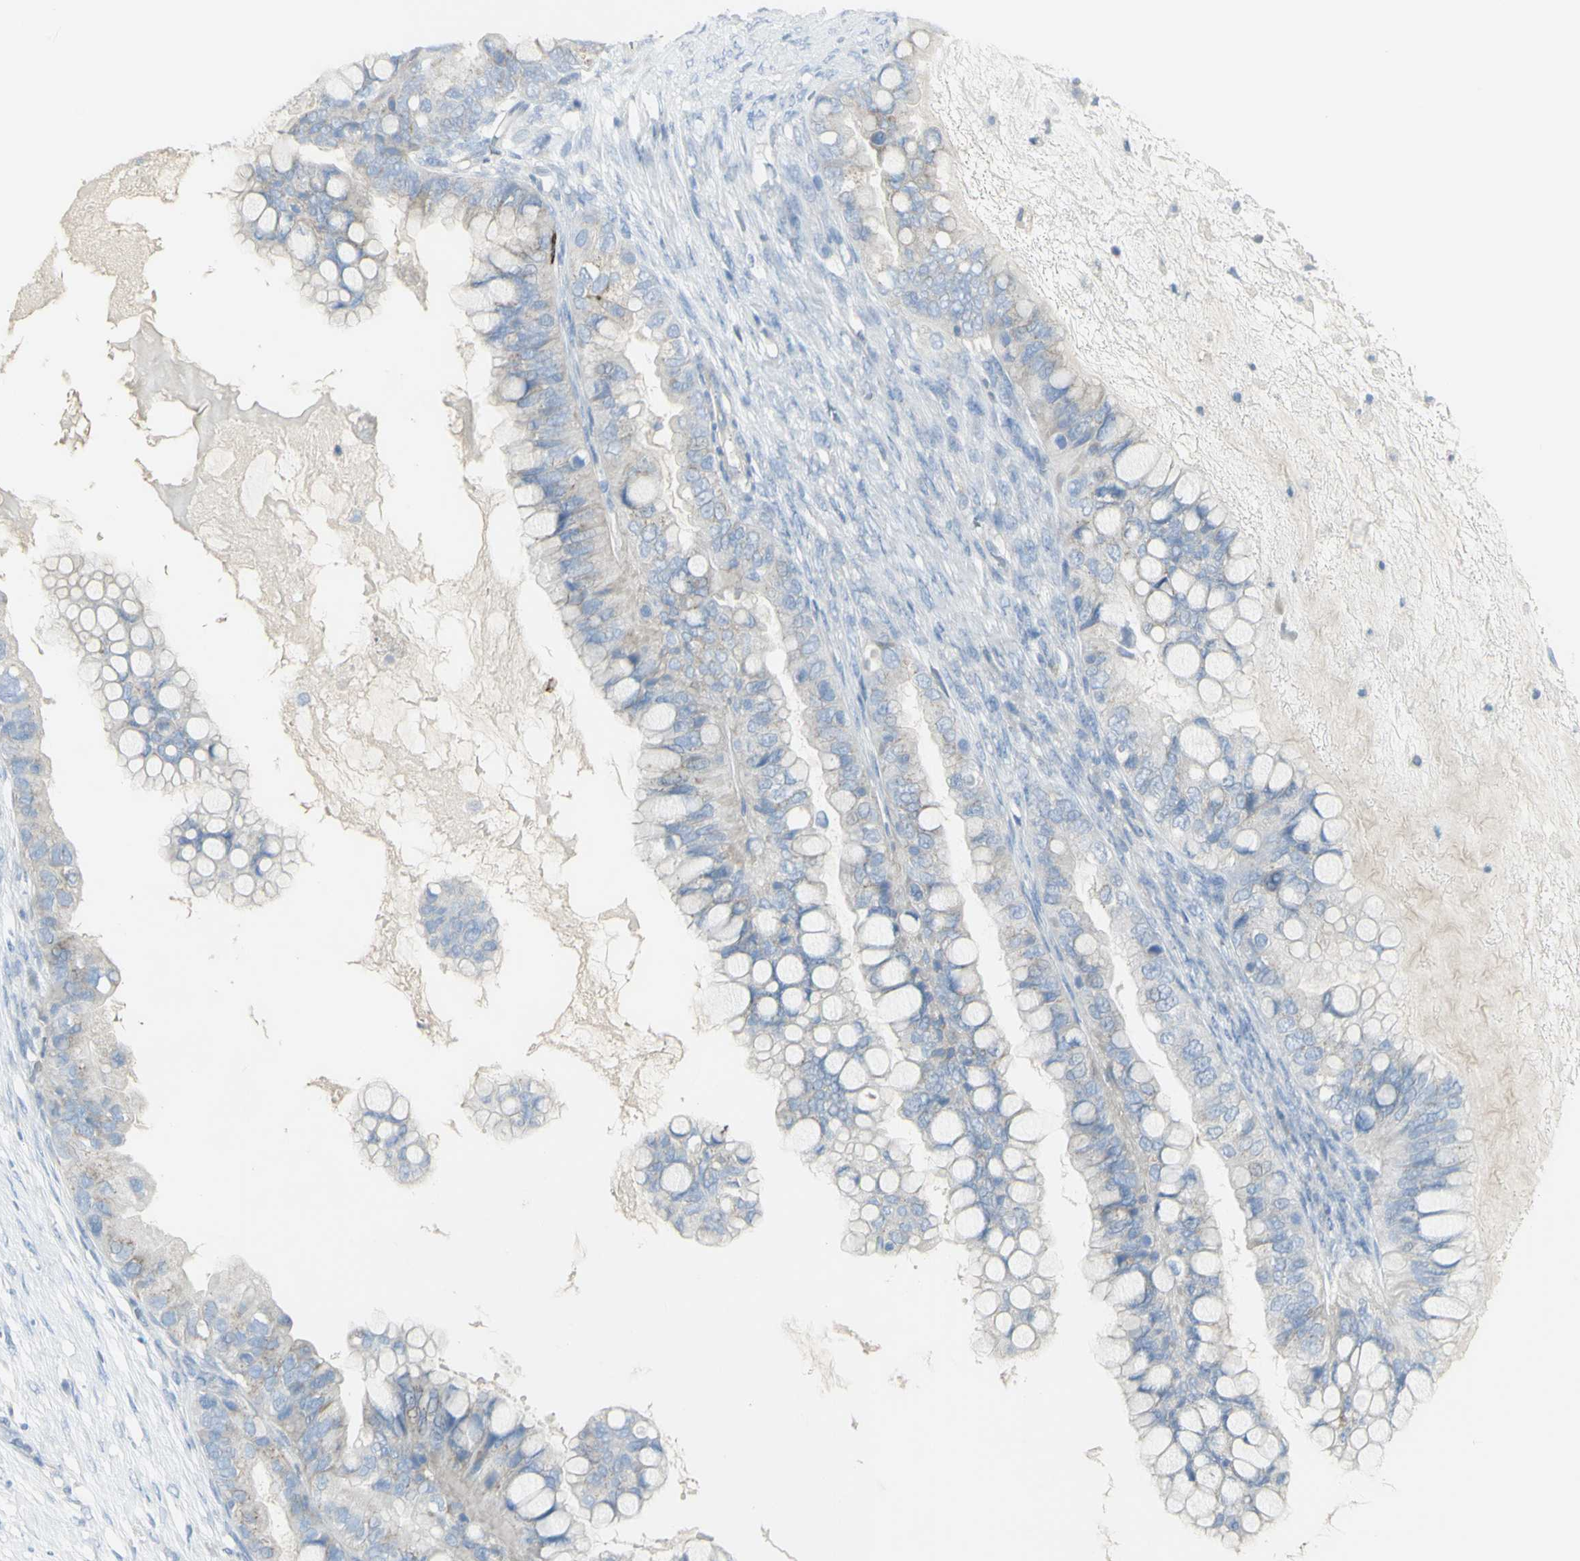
{"staining": {"intensity": "weak", "quantity": "<25%", "location": "cytoplasmic/membranous"}, "tissue": "ovarian cancer", "cell_type": "Tumor cells", "image_type": "cancer", "snomed": [{"axis": "morphology", "description": "Cystadenocarcinoma, mucinous, NOS"}, {"axis": "topography", "description": "Ovary"}], "caption": "DAB (3,3'-diaminobenzidine) immunohistochemical staining of ovarian cancer displays no significant positivity in tumor cells. (Brightfield microscopy of DAB IHC at high magnification).", "gene": "CD207", "patient": {"sex": "female", "age": 80}}